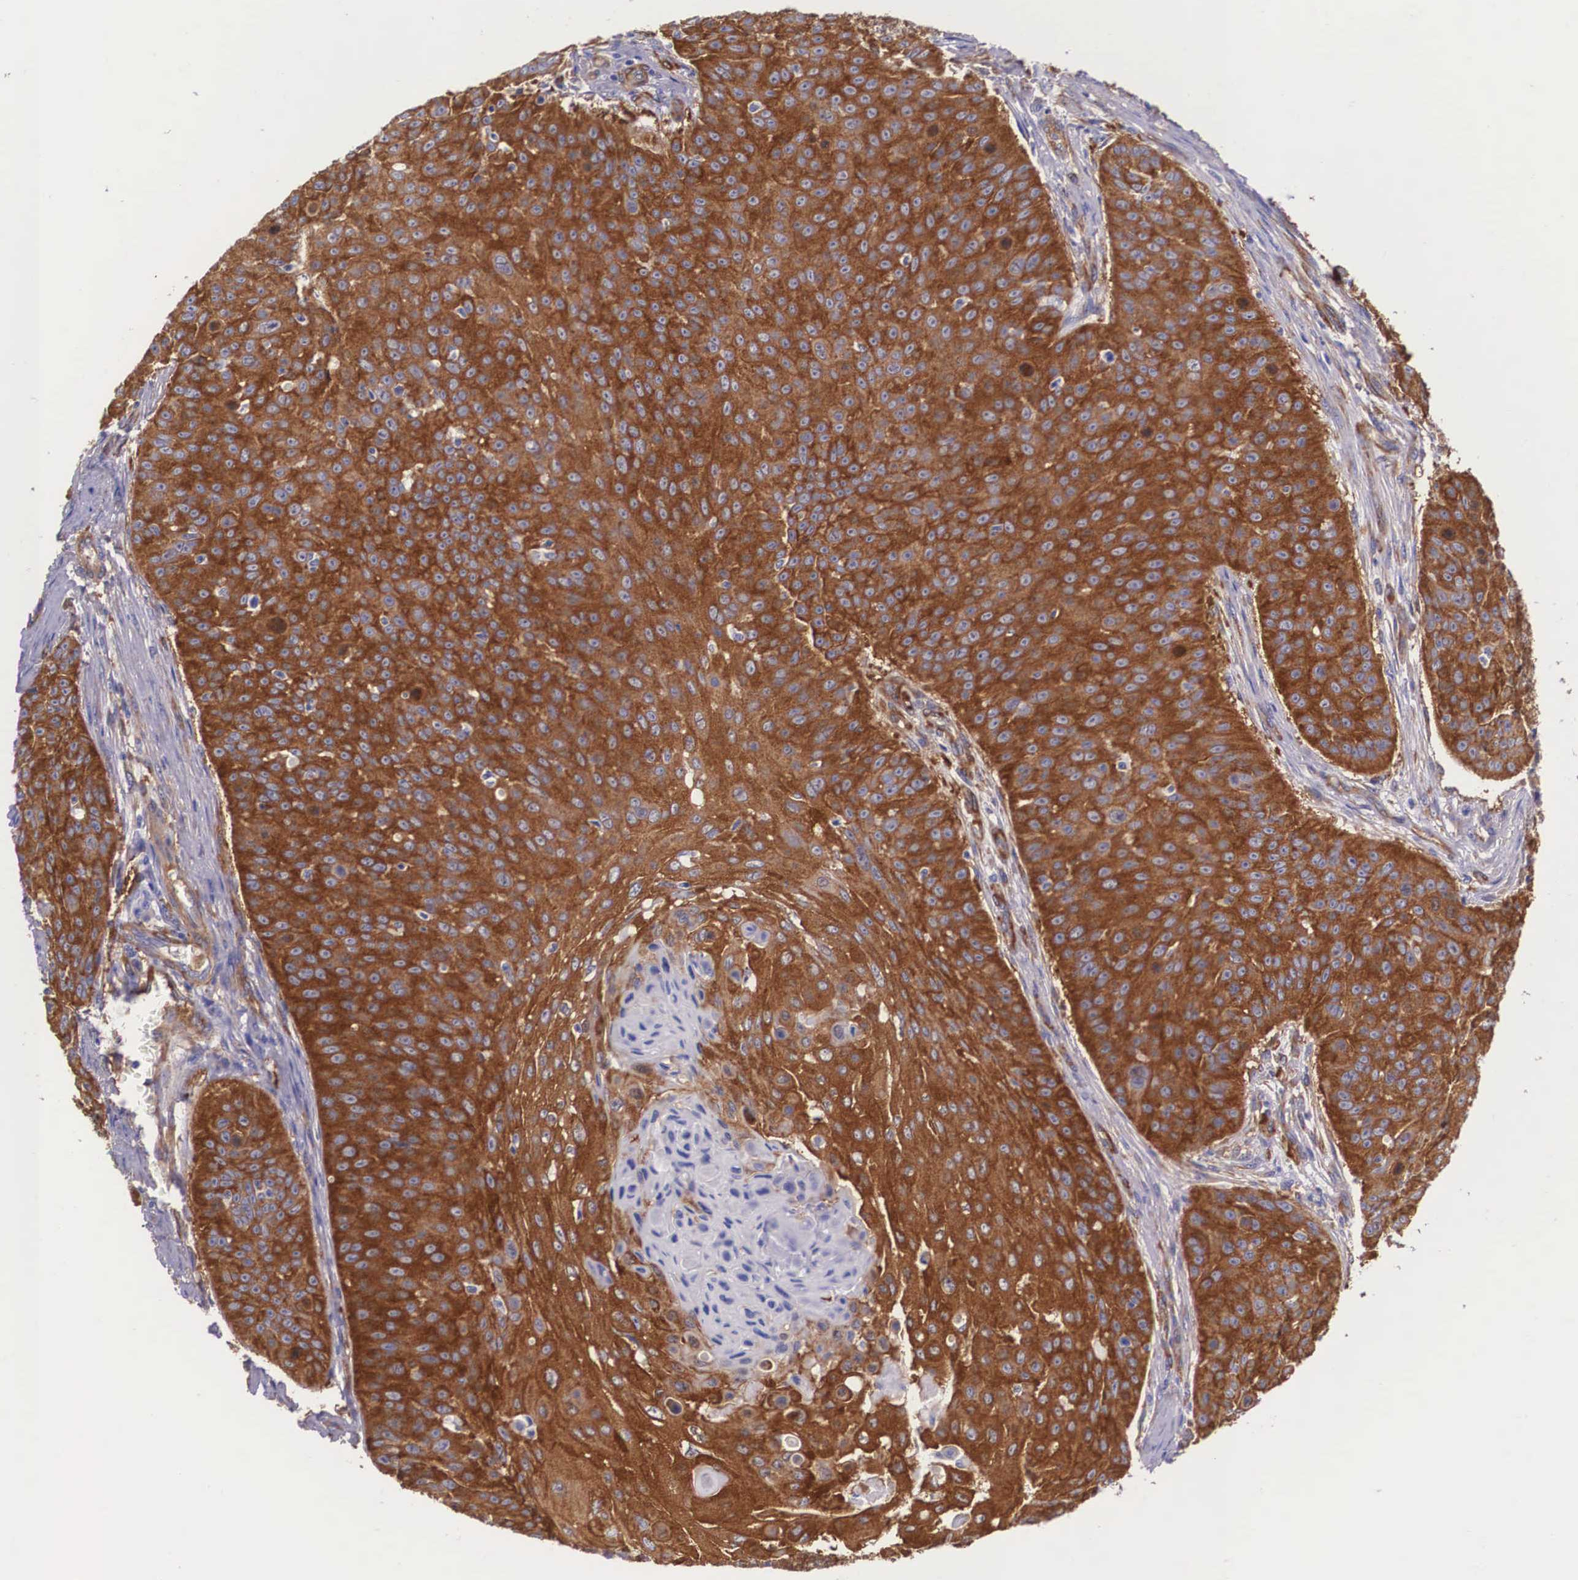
{"staining": {"intensity": "strong", "quantity": ">75%", "location": "cytoplasmic/membranous"}, "tissue": "skin cancer", "cell_type": "Tumor cells", "image_type": "cancer", "snomed": [{"axis": "morphology", "description": "Squamous cell carcinoma, NOS"}, {"axis": "topography", "description": "Skin"}], "caption": "A brown stain highlights strong cytoplasmic/membranous positivity of a protein in human skin cancer (squamous cell carcinoma) tumor cells.", "gene": "BCAR1", "patient": {"sex": "male", "age": 82}}